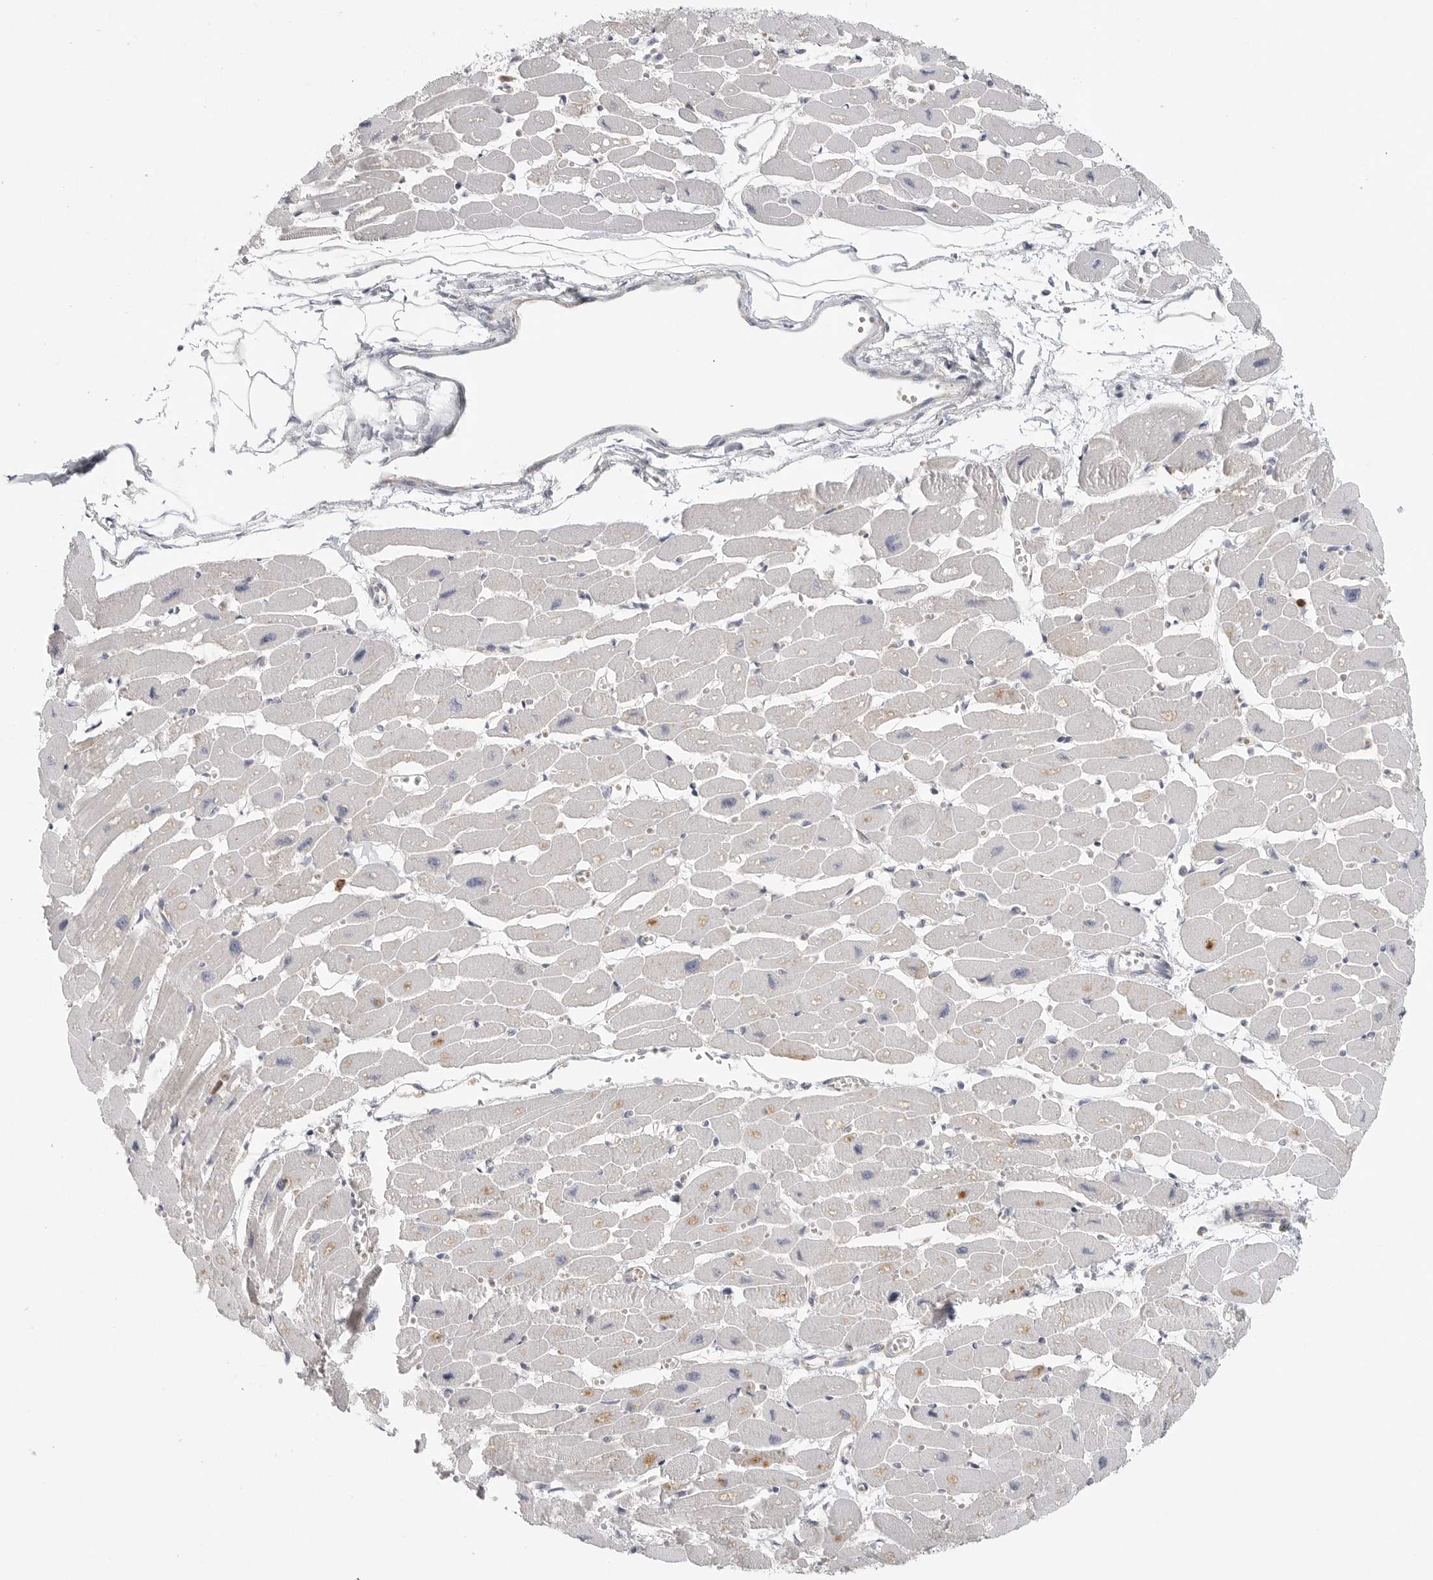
{"staining": {"intensity": "moderate", "quantity": "25%-75%", "location": "cytoplasmic/membranous"}, "tissue": "heart muscle", "cell_type": "Cardiomyocytes", "image_type": "normal", "snomed": [{"axis": "morphology", "description": "Normal tissue, NOS"}, {"axis": "topography", "description": "Heart"}], "caption": "A high-resolution image shows IHC staining of unremarkable heart muscle, which shows moderate cytoplasmic/membranous staining in about 25%-75% of cardiomyocytes.", "gene": "SLC25A26", "patient": {"sex": "female", "age": 54}}